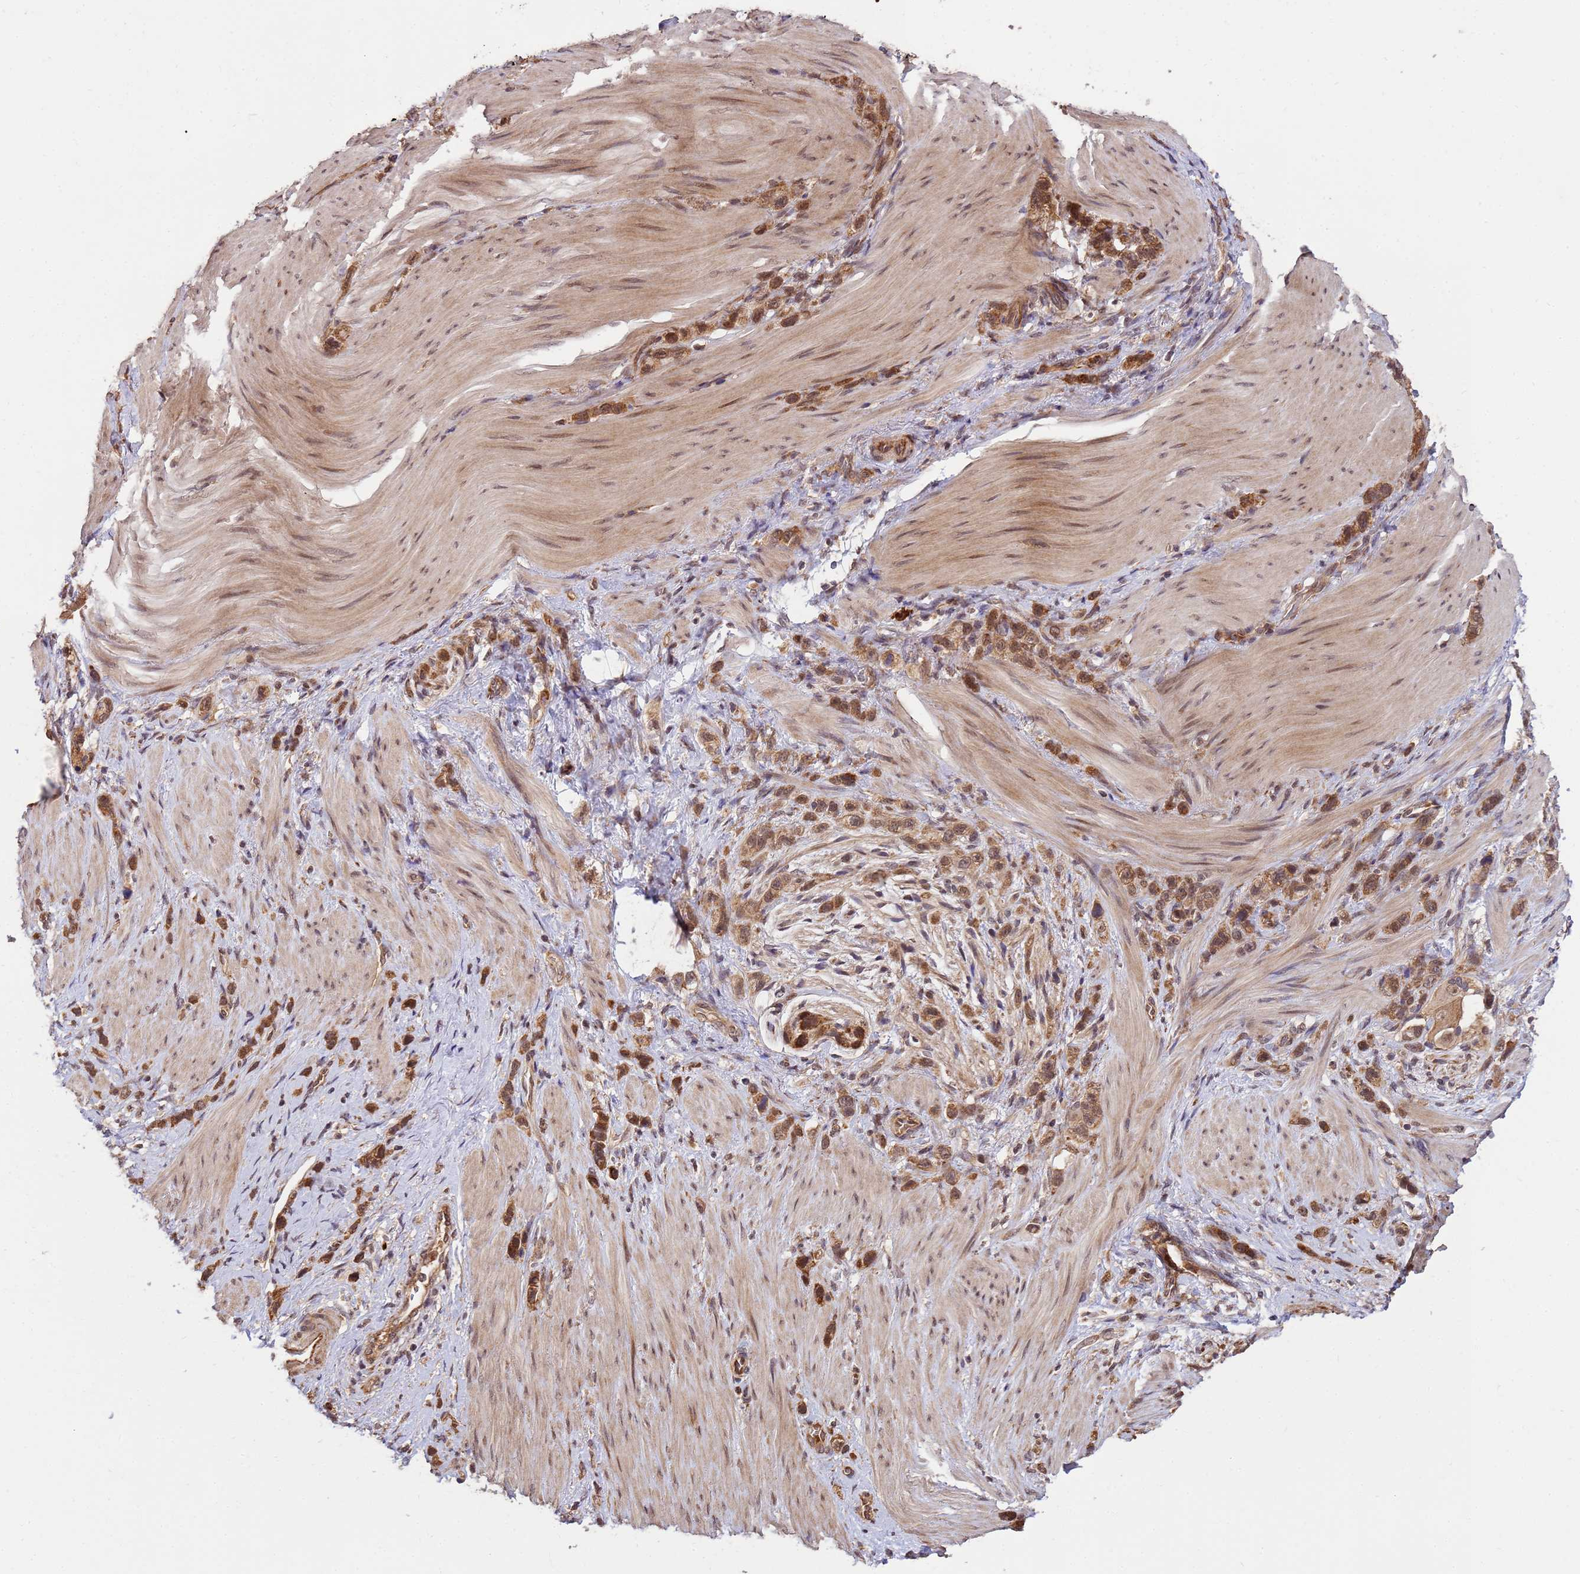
{"staining": {"intensity": "moderate", "quantity": ">75%", "location": "cytoplasmic/membranous,nuclear"}, "tissue": "stomach cancer", "cell_type": "Tumor cells", "image_type": "cancer", "snomed": [{"axis": "morphology", "description": "Adenocarcinoma, NOS"}, {"axis": "topography", "description": "Stomach"}], "caption": "DAB (3,3'-diaminobenzidine) immunohistochemical staining of human stomach cancer reveals moderate cytoplasmic/membranous and nuclear protein positivity in about >75% of tumor cells.", "gene": "ZNF619", "patient": {"sex": "female", "age": 65}}